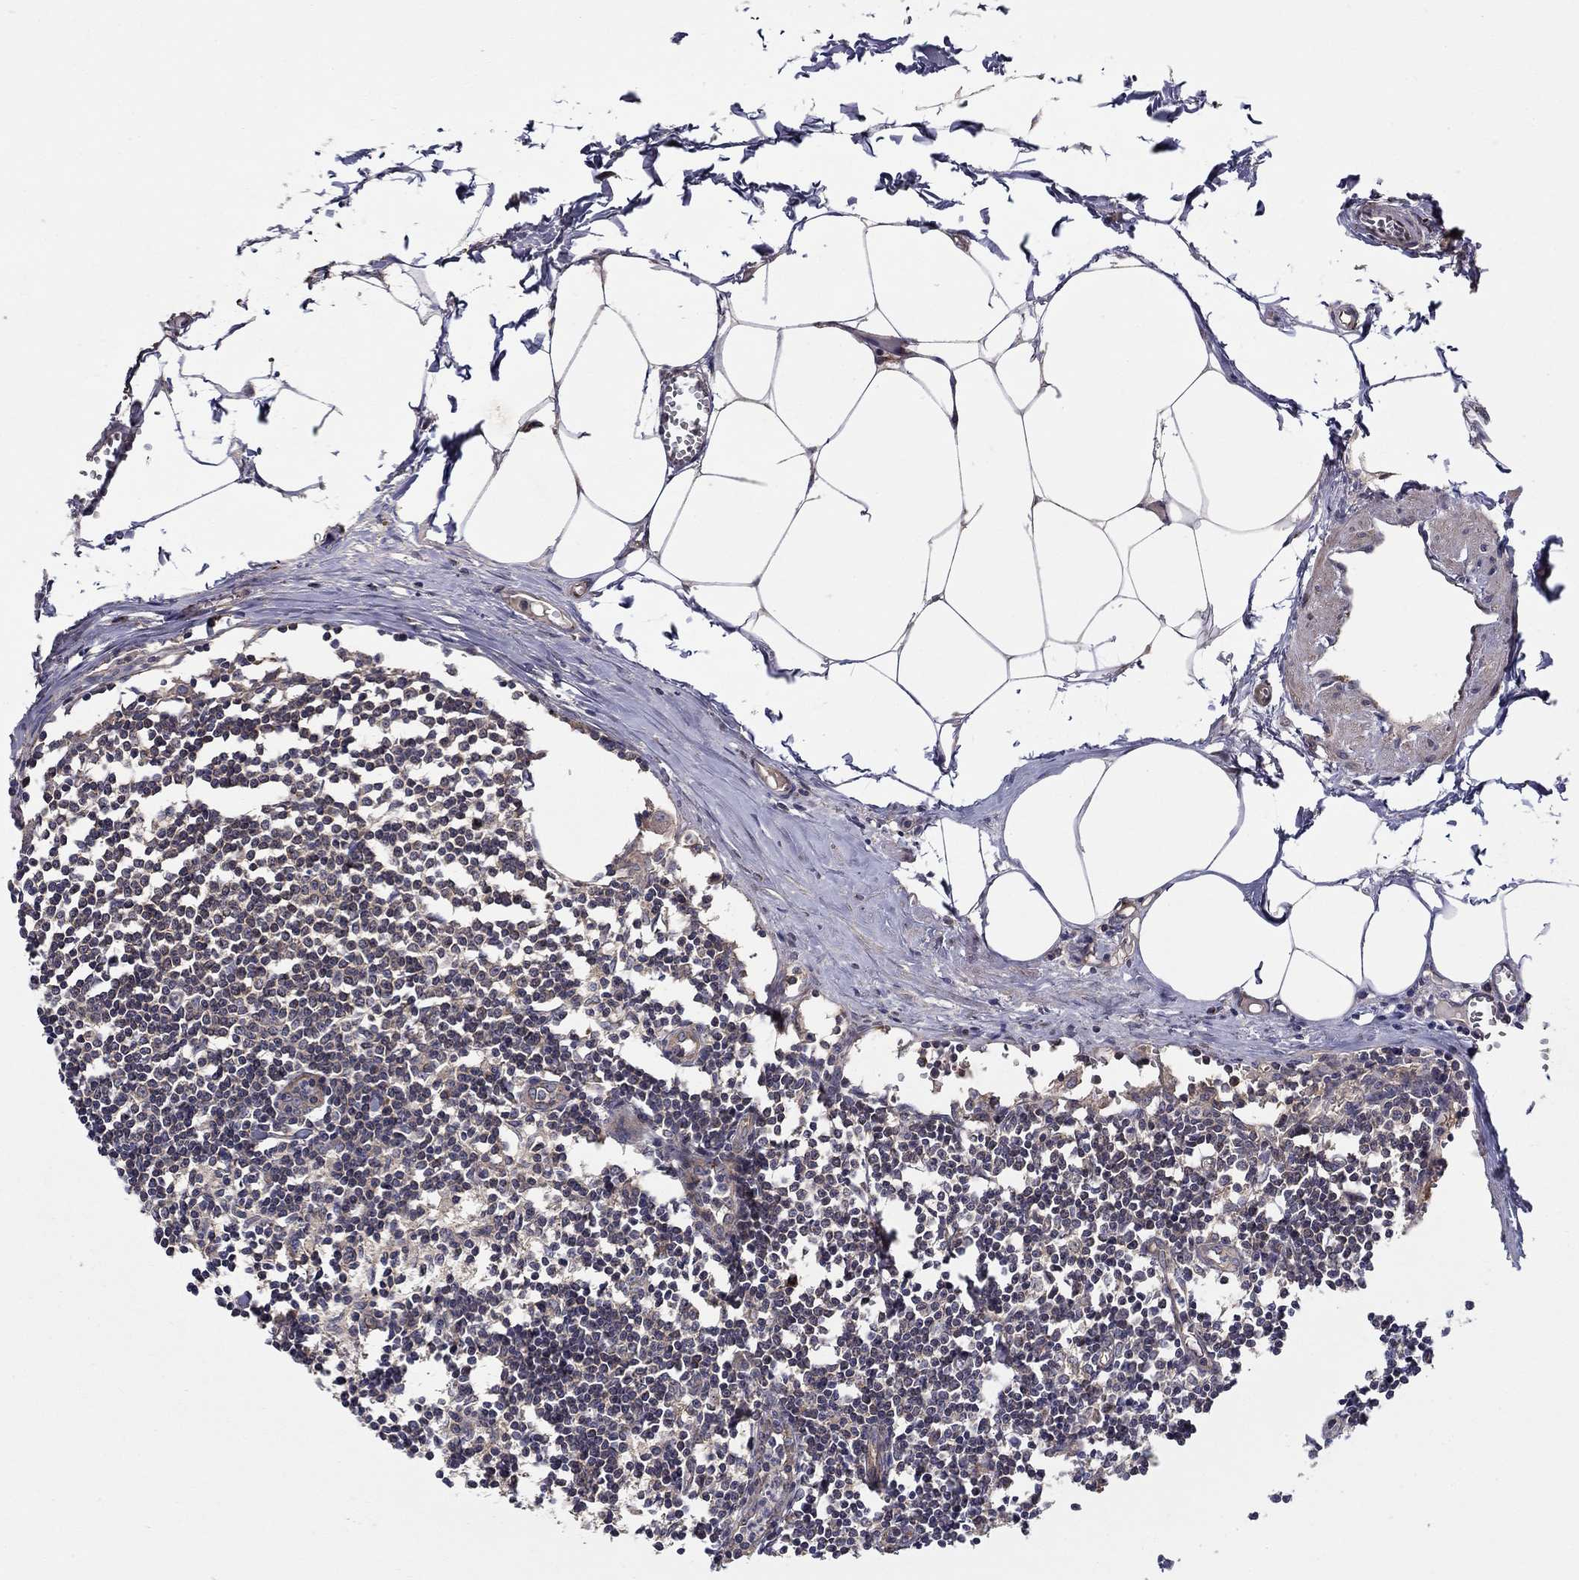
{"staining": {"intensity": "weak", "quantity": ">75%", "location": "cytoplasmic/membranous"}, "tissue": "lymph node", "cell_type": "Germinal center cells", "image_type": "normal", "snomed": [{"axis": "morphology", "description": "Normal tissue, NOS"}, {"axis": "topography", "description": "Lymph node"}], "caption": "Immunohistochemical staining of normal lymph node displays >75% levels of weak cytoplasmic/membranous protein staining in approximately >75% of germinal center cells.", "gene": "BMERB1", "patient": {"sex": "male", "age": 59}}